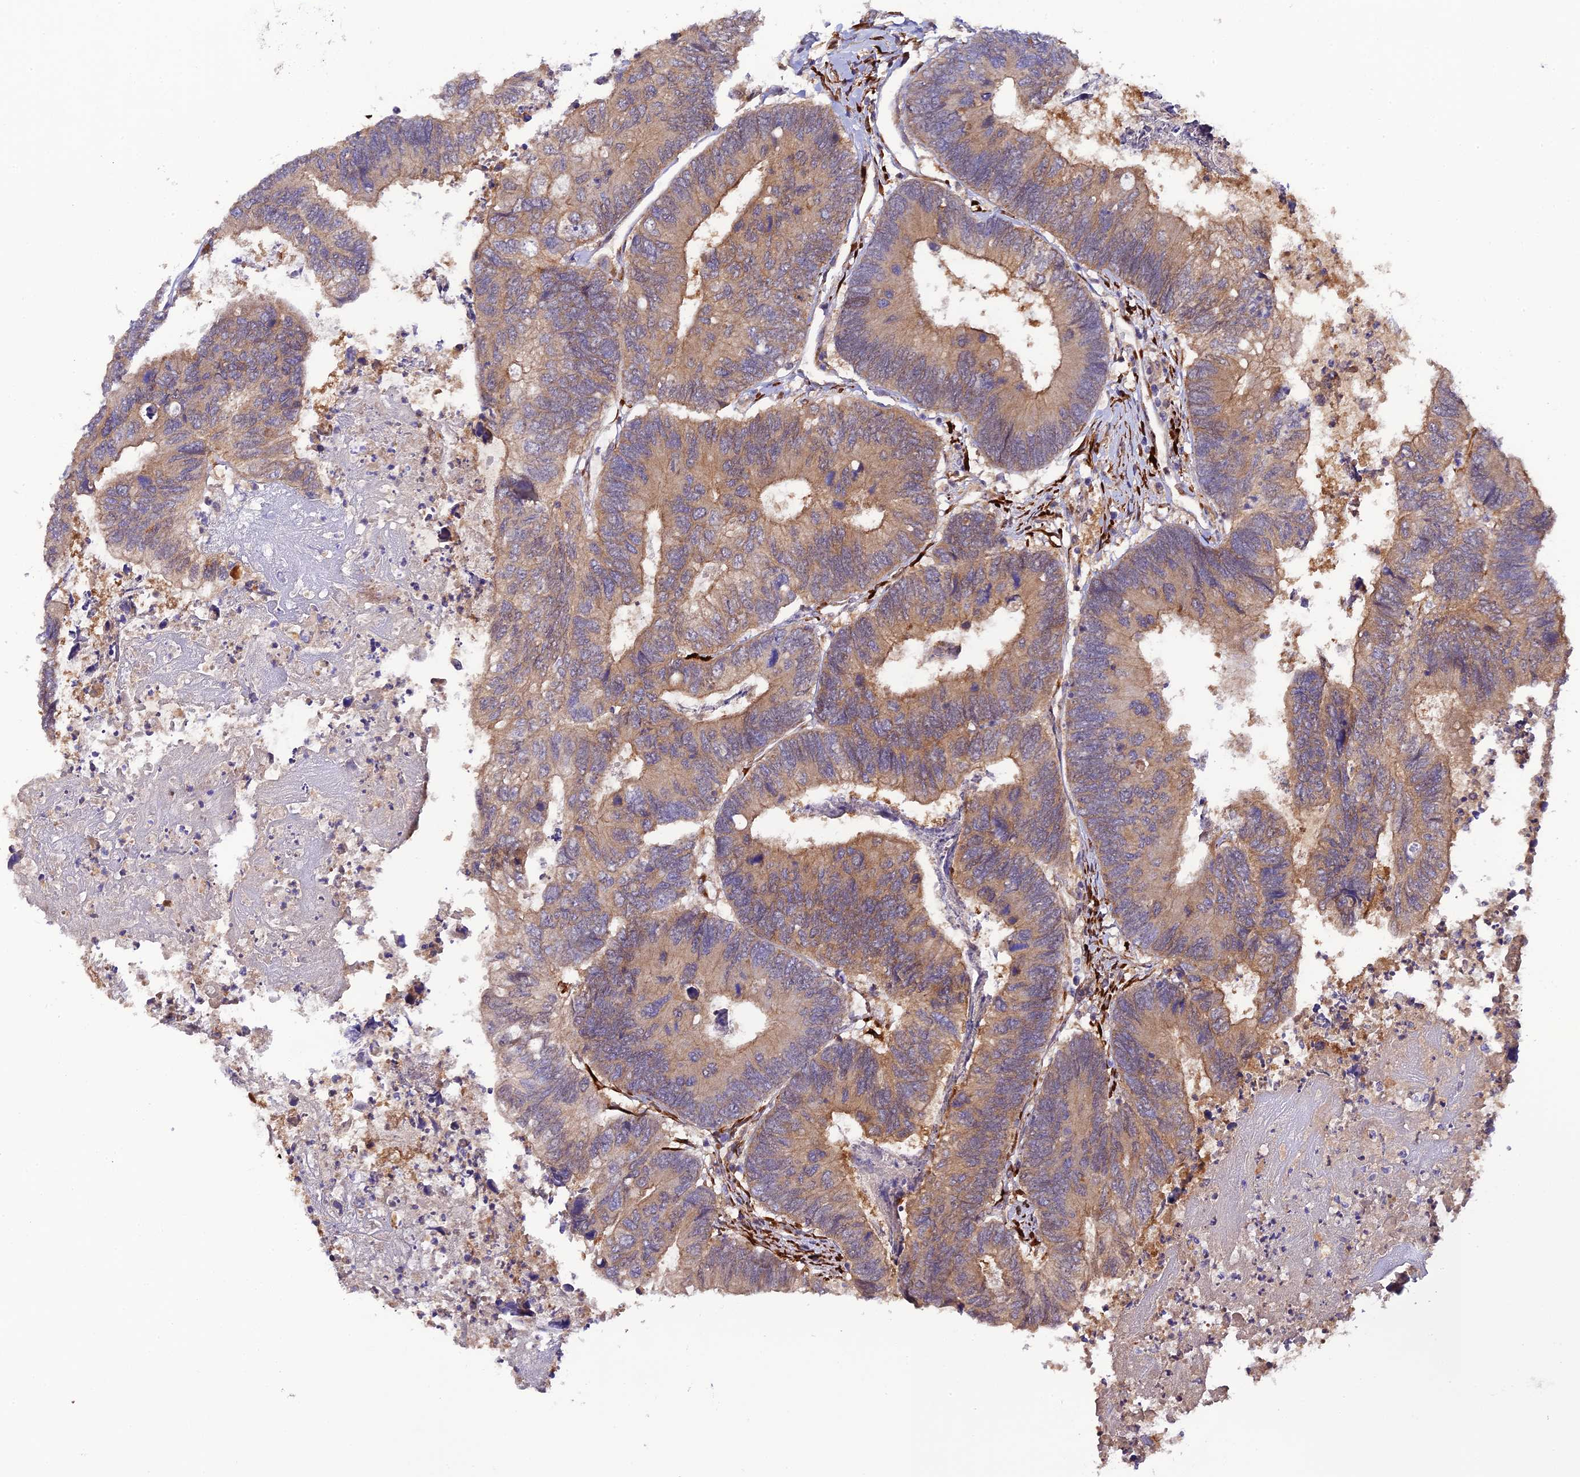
{"staining": {"intensity": "weak", "quantity": ">75%", "location": "cytoplasmic/membranous"}, "tissue": "colorectal cancer", "cell_type": "Tumor cells", "image_type": "cancer", "snomed": [{"axis": "morphology", "description": "Adenocarcinoma, NOS"}, {"axis": "topography", "description": "Colon"}], "caption": "Tumor cells display low levels of weak cytoplasmic/membranous expression in about >75% of cells in human adenocarcinoma (colorectal). (brown staining indicates protein expression, while blue staining denotes nuclei).", "gene": "P3H3", "patient": {"sex": "female", "age": 67}}